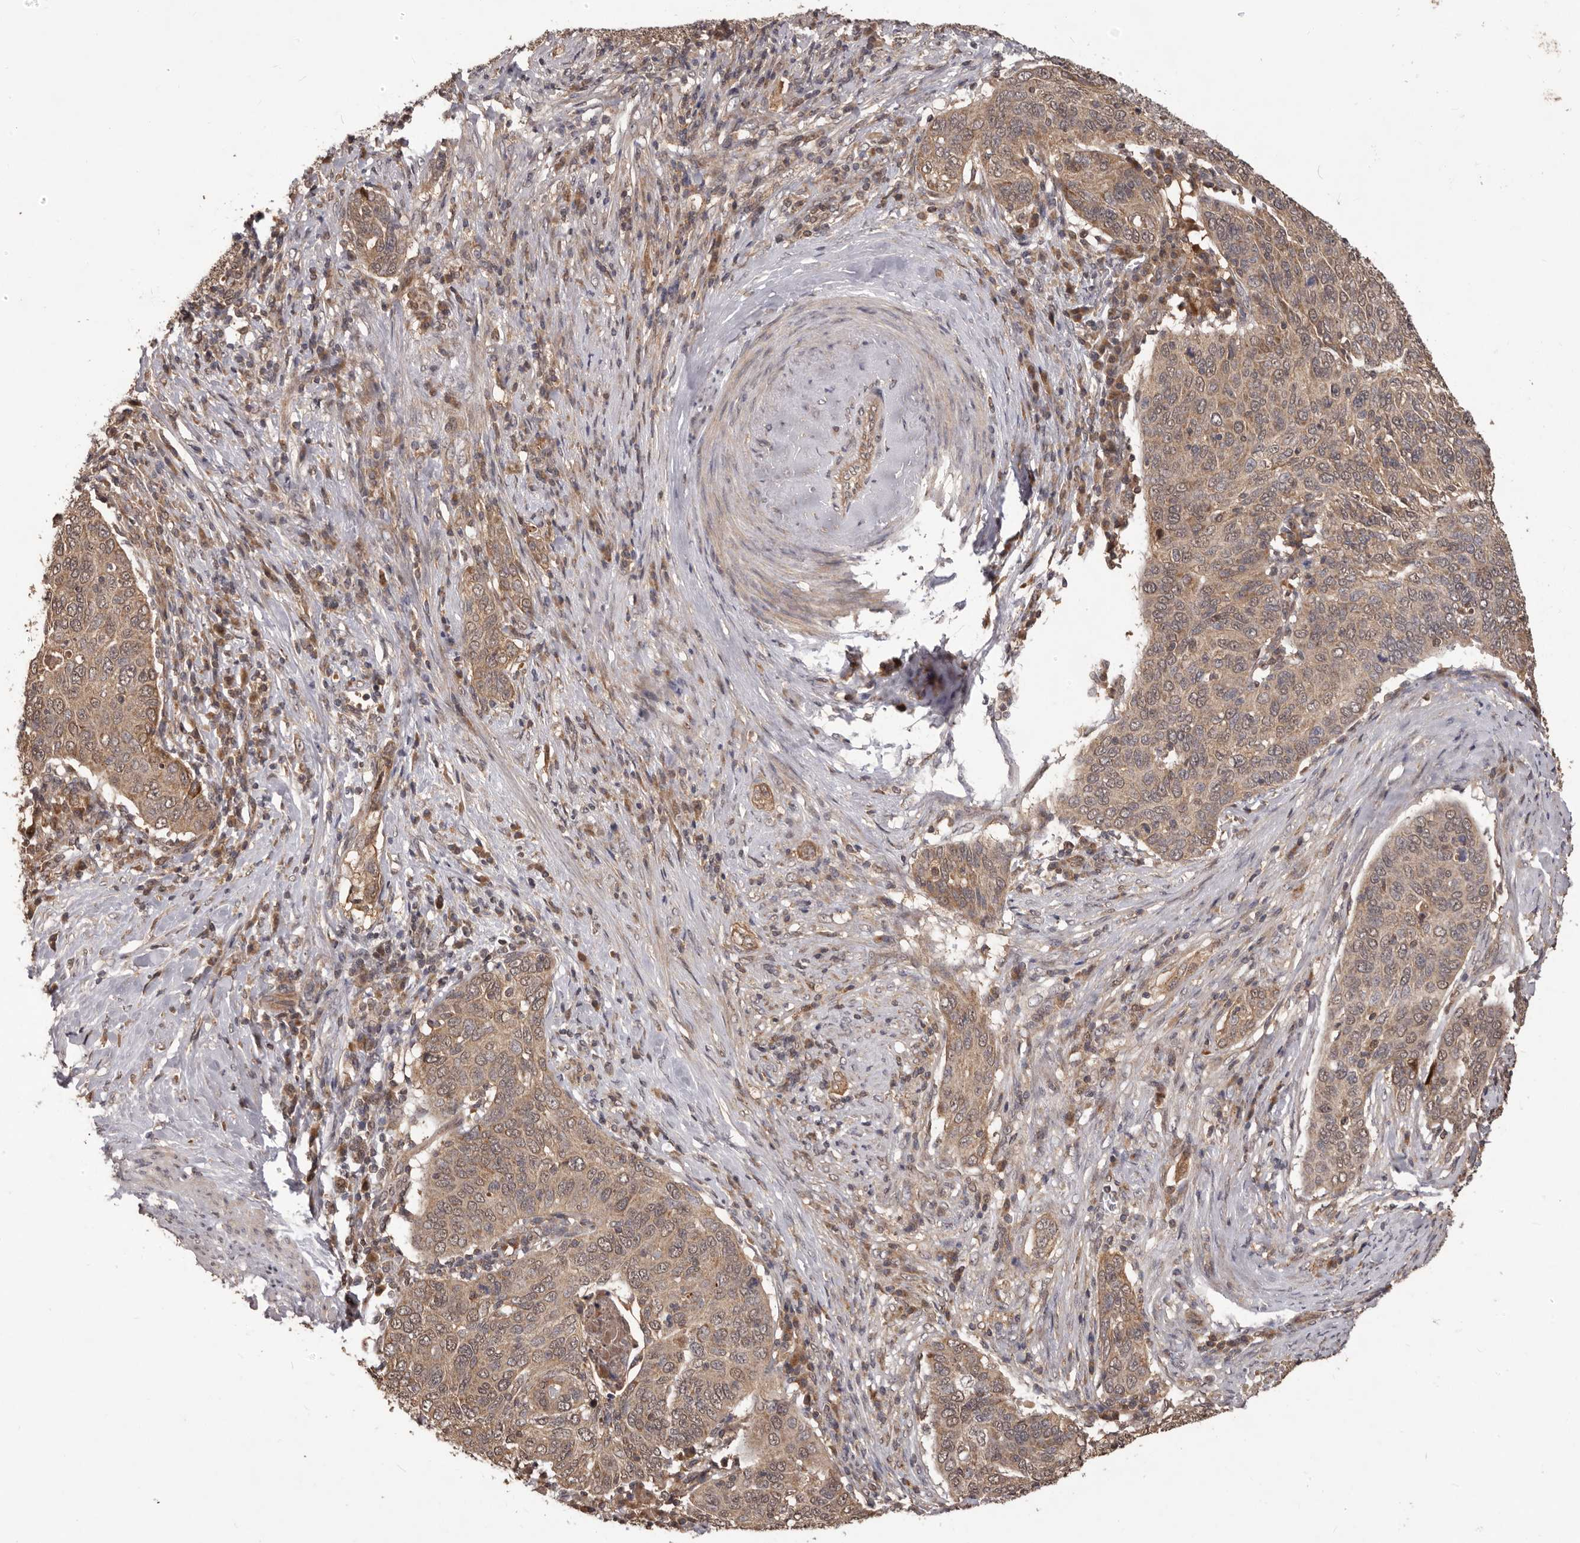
{"staining": {"intensity": "weak", "quantity": ">75%", "location": "cytoplasmic/membranous"}, "tissue": "cervical cancer", "cell_type": "Tumor cells", "image_type": "cancer", "snomed": [{"axis": "morphology", "description": "Squamous cell carcinoma, NOS"}, {"axis": "topography", "description": "Cervix"}], "caption": "Cervical cancer tissue reveals weak cytoplasmic/membranous staining in about >75% of tumor cells, visualized by immunohistochemistry.", "gene": "MTO1", "patient": {"sex": "female", "age": 60}}